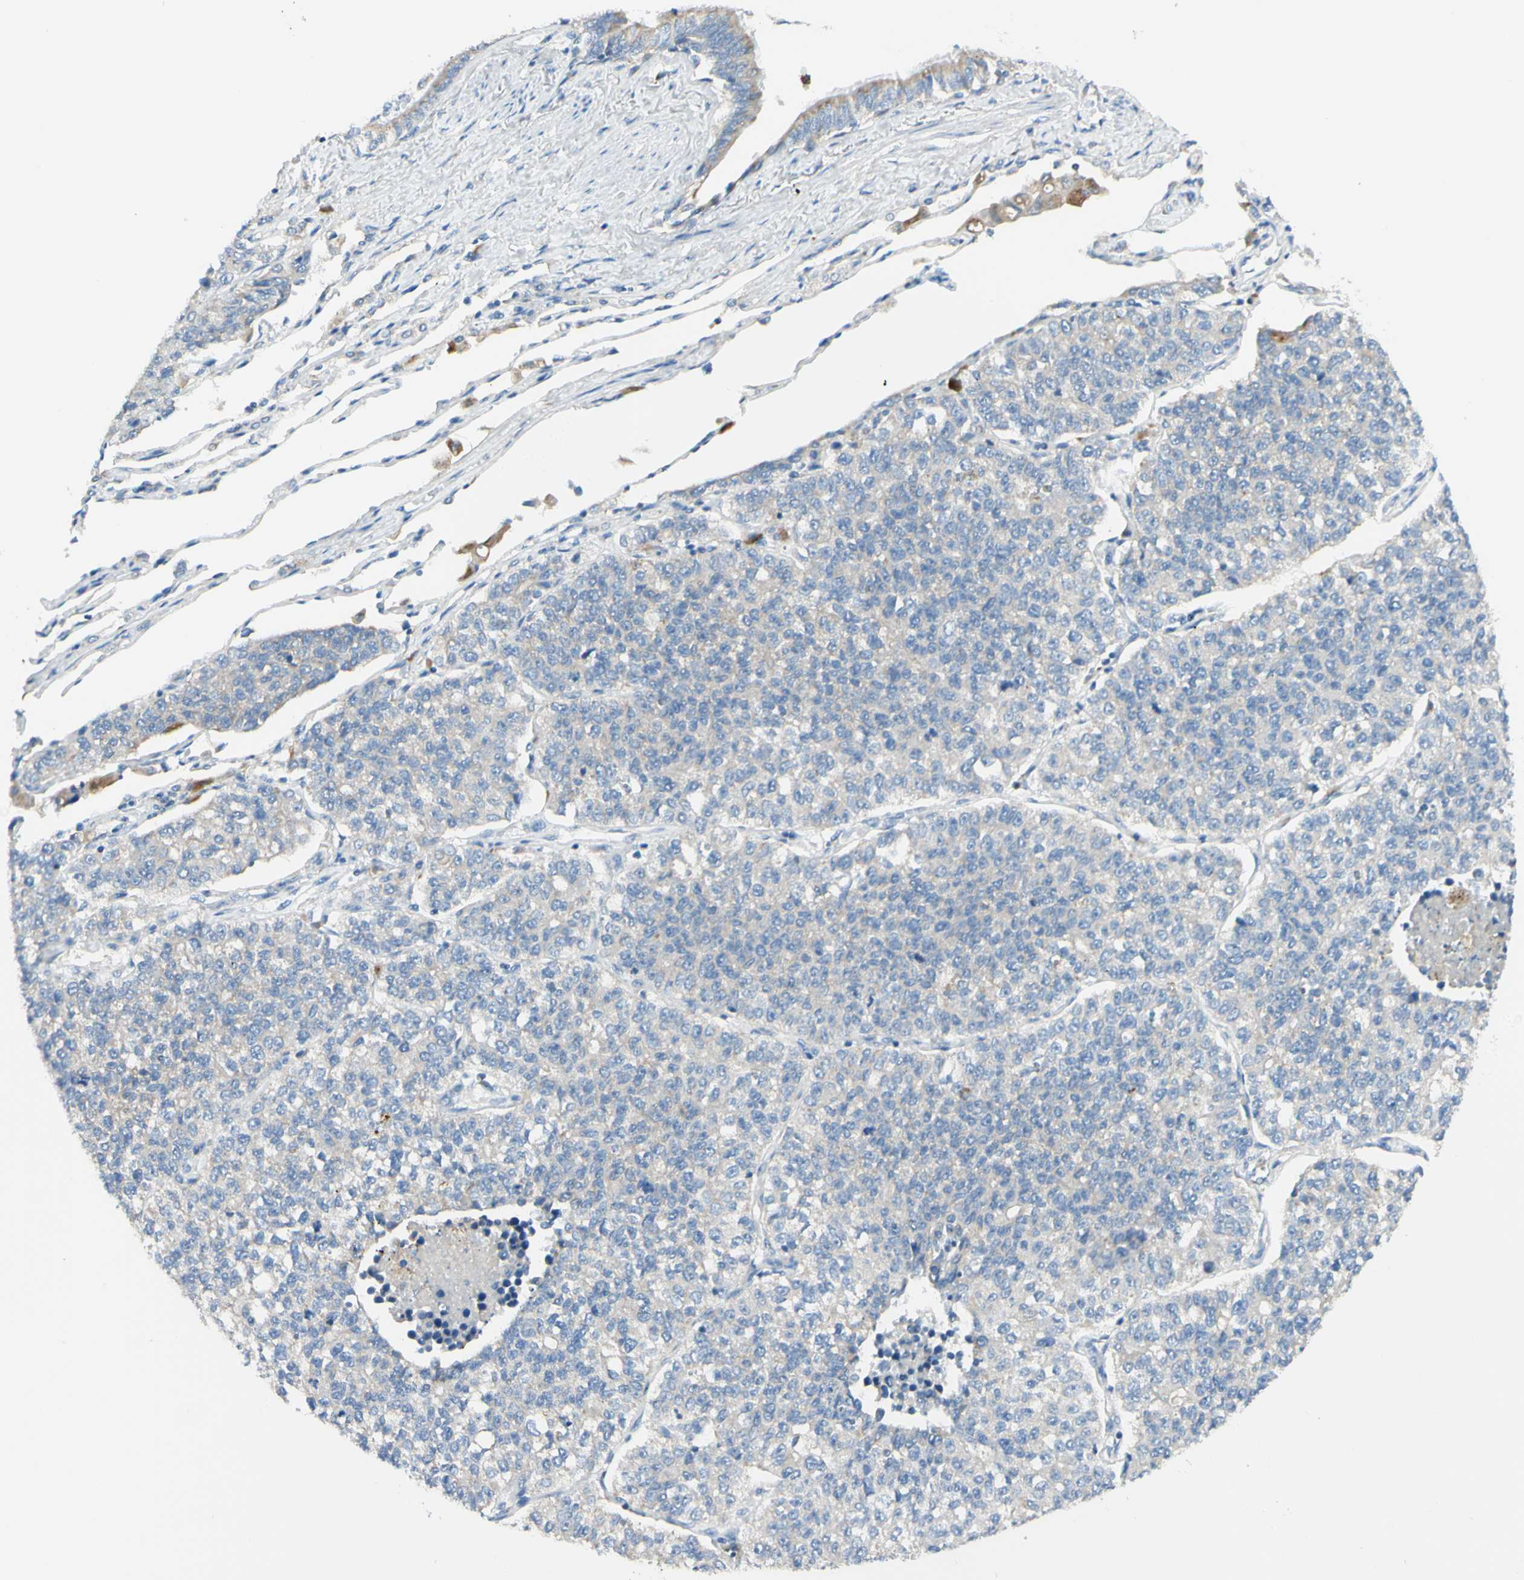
{"staining": {"intensity": "weak", "quantity": "<25%", "location": "cytoplasmic/membranous"}, "tissue": "lung cancer", "cell_type": "Tumor cells", "image_type": "cancer", "snomed": [{"axis": "morphology", "description": "Adenocarcinoma, NOS"}, {"axis": "topography", "description": "Lung"}], "caption": "Human lung cancer (adenocarcinoma) stained for a protein using immunohistochemistry (IHC) exhibits no staining in tumor cells.", "gene": "ARMC10", "patient": {"sex": "male", "age": 49}}